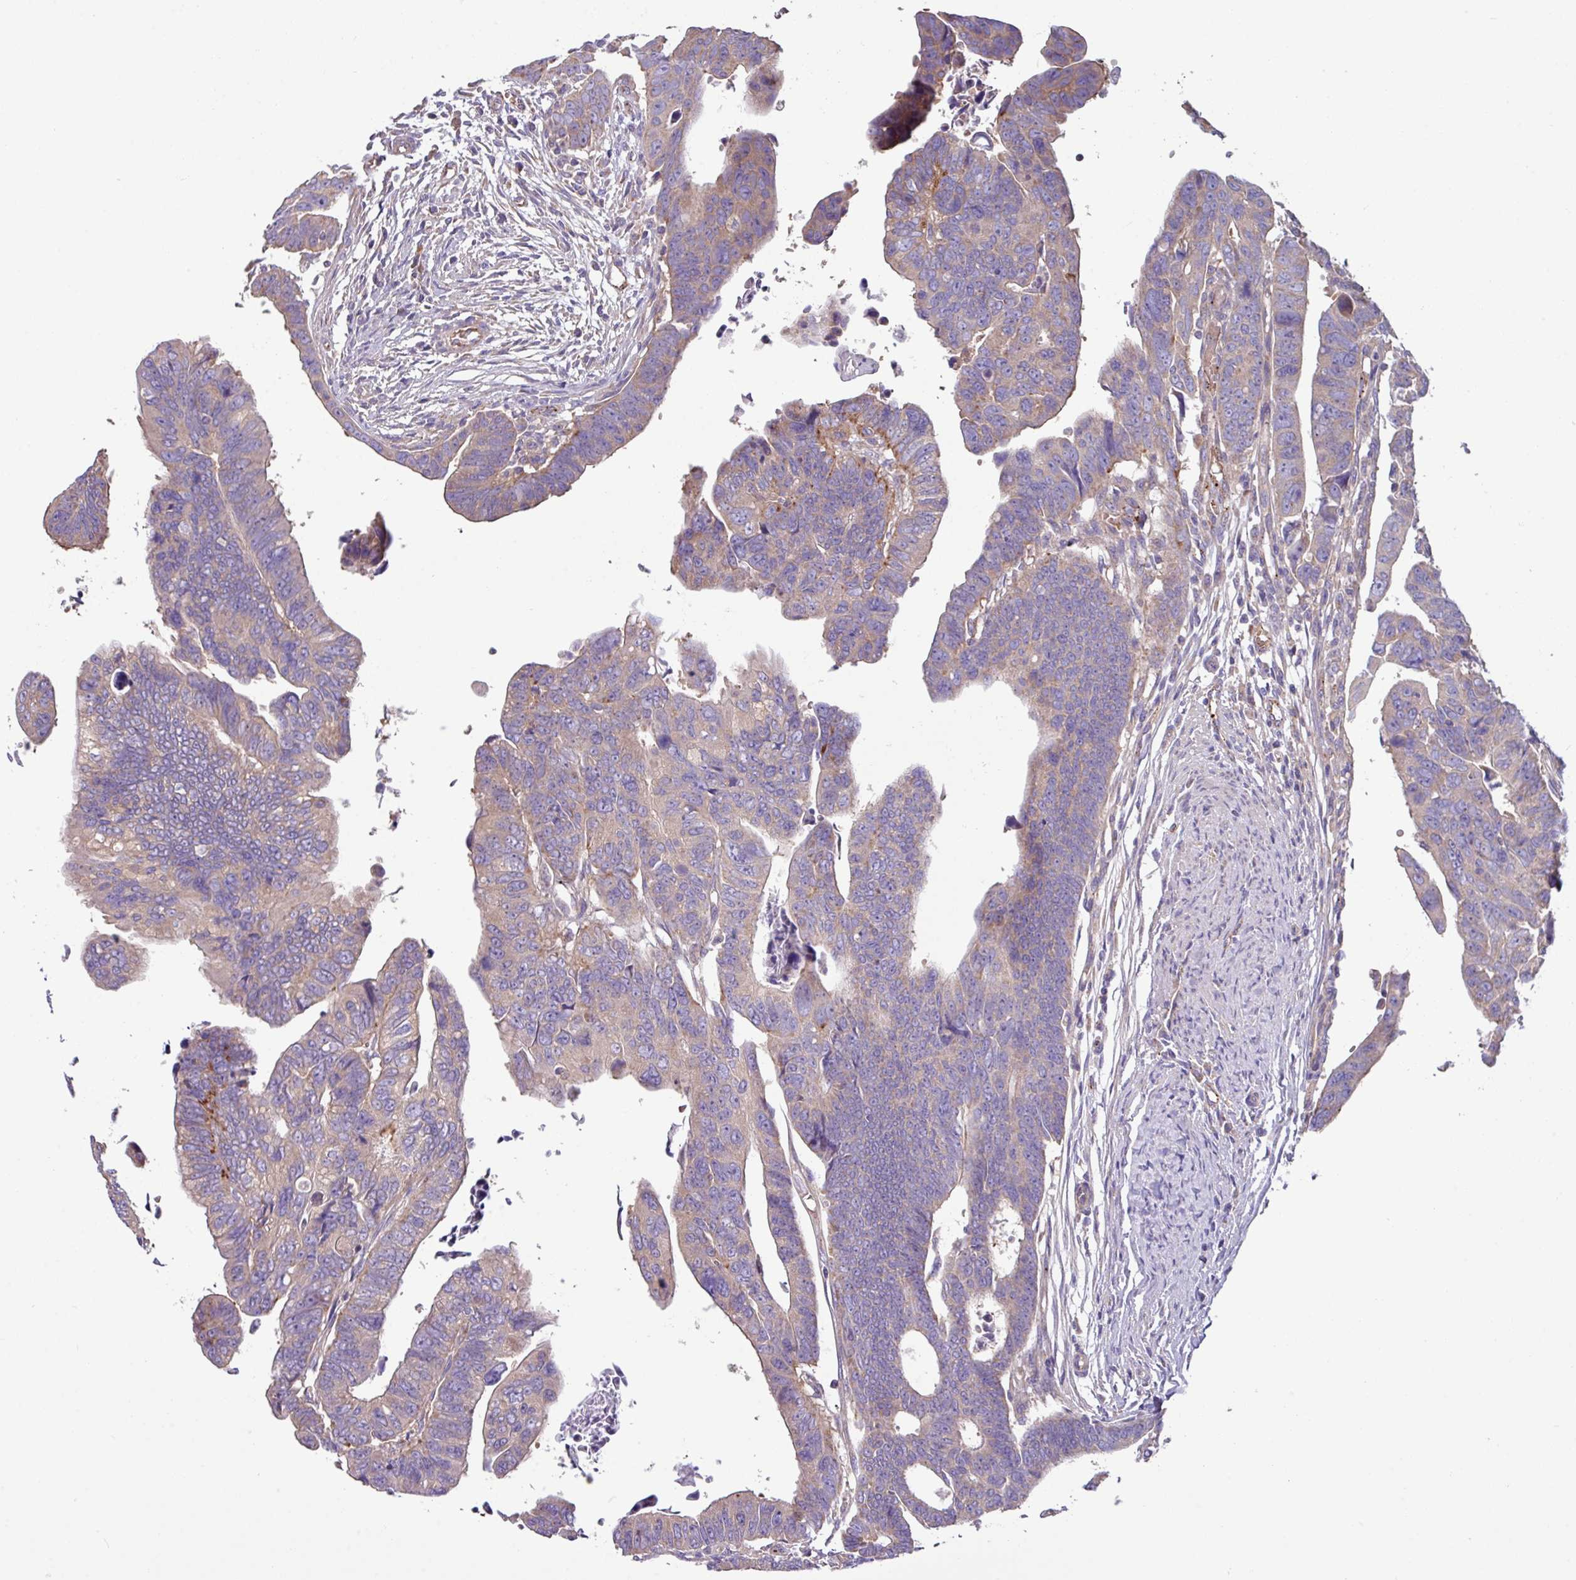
{"staining": {"intensity": "moderate", "quantity": "<25%", "location": "cytoplasmic/membranous"}, "tissue": "colorectal cancer", "cell_type": "Tumor cells", "image_type": "cancer", "snomed": [{"axis": "morphology", "description": "Adenocarcinoma, NOS"}, {"axis": "topography", "description": "Rectum"}], "caption": "Protein analysis of adenocarcinoma (colorectal) tissue shows moderate cytoplasmic/membranous positivity in about <25% of tumor cells. Using DAB (3,3'-diaminobenzidine) (brown) and hematoxylin (blue) stains, captured at high magnification using brightfield microscopy.", "gene": "PPM1J", "patient": {"sex": "female", "age": 65}}